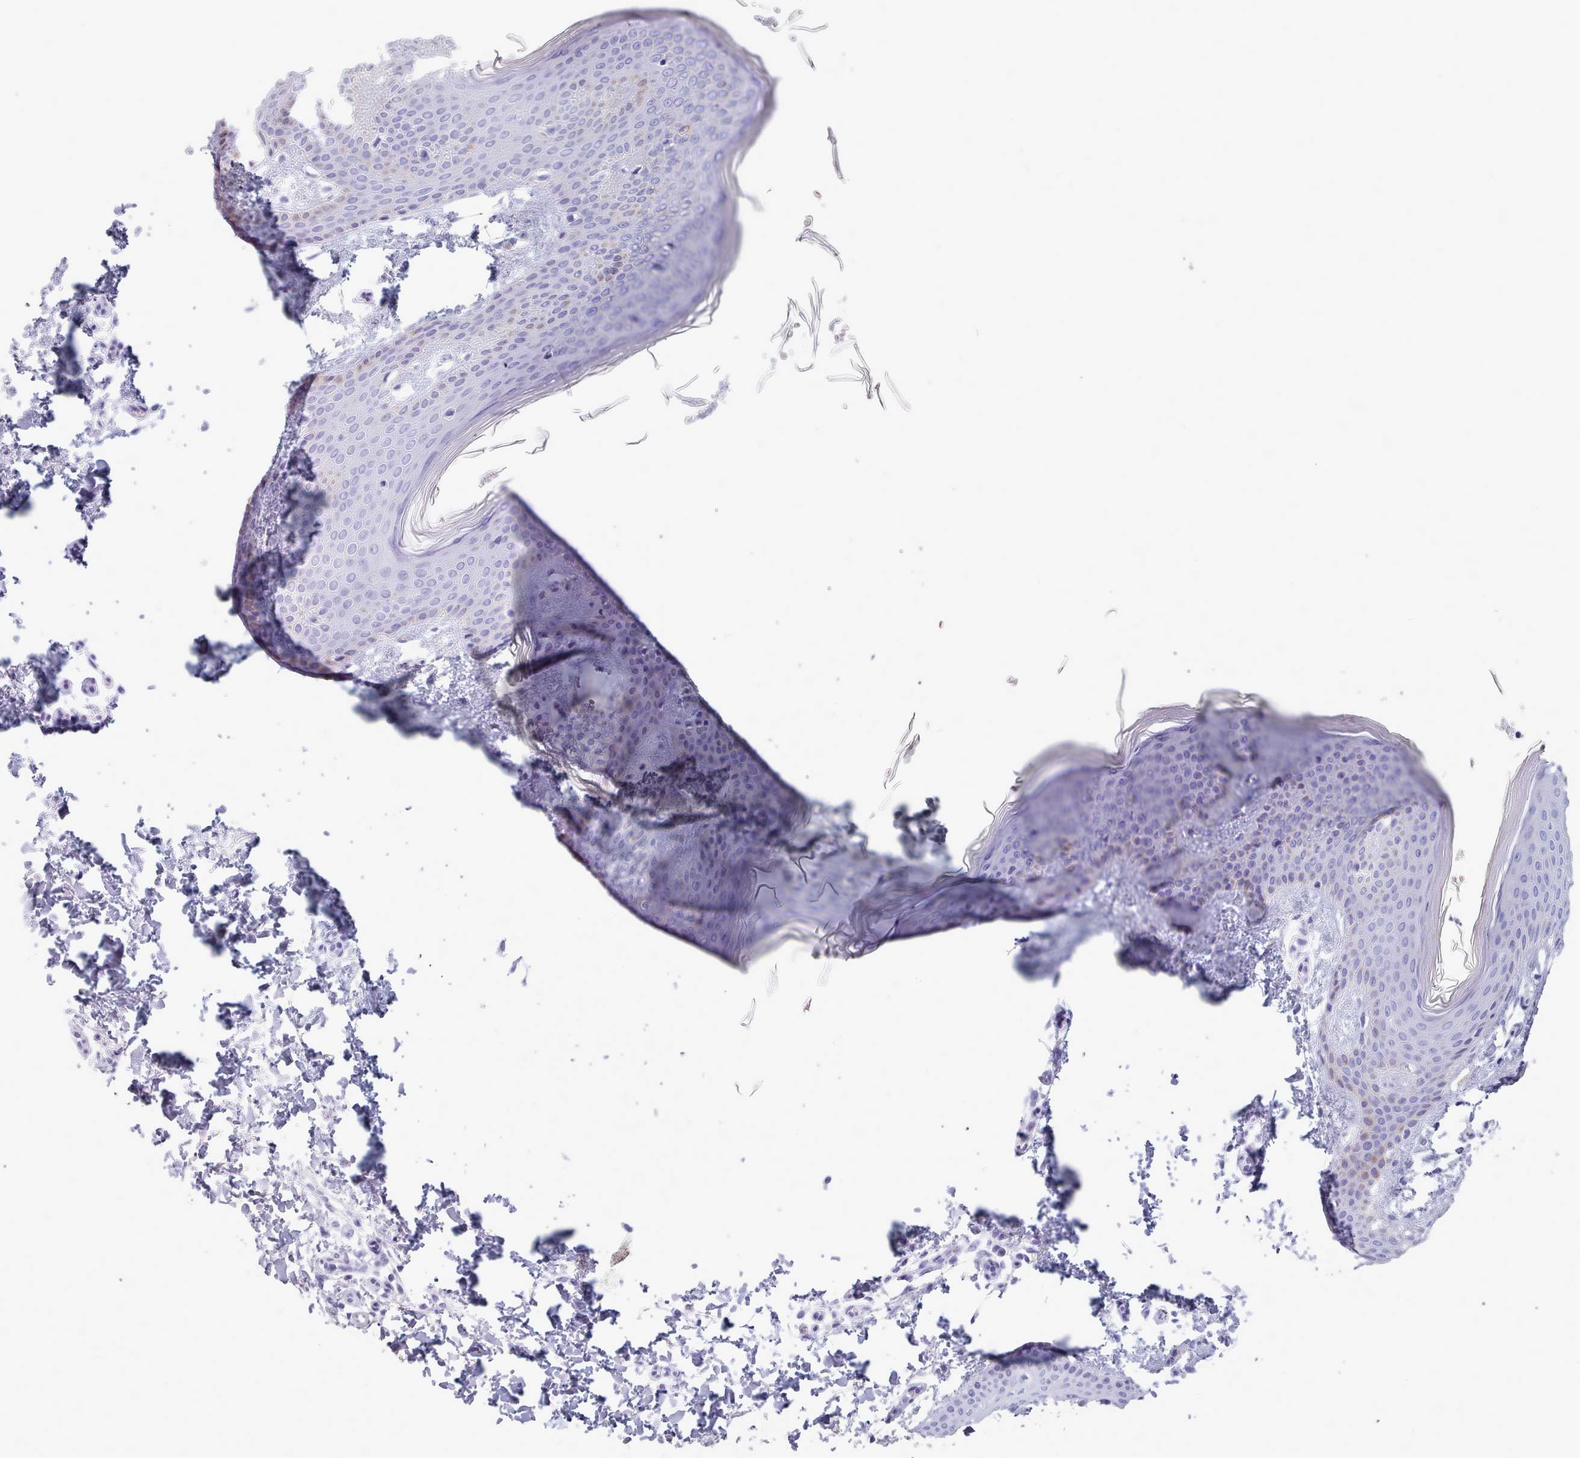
{"staining": {"intensity": "negative", "quantity": "none", "location": "none"}, "tissue": "skin", "cell_type": "Fibroblasts", "image_type": "normal", "snomed": [{"axis": "morphology", "description": "Normal tissue, NOS"}, {"axis": "topography", "description": "Skin"}], "caption": "High magnification brightfield microscopy of unremarkable skin stained with DAB (brown) and counterstained with hematoxylin (blue): fibroblasts show no significant expression. (Brightfield microscopy of DAB (3,3'-diaminobenzidine) IHC at high magnification).", "gene": "ZNF43", "patient": {"sex": "male", "age": 36}}